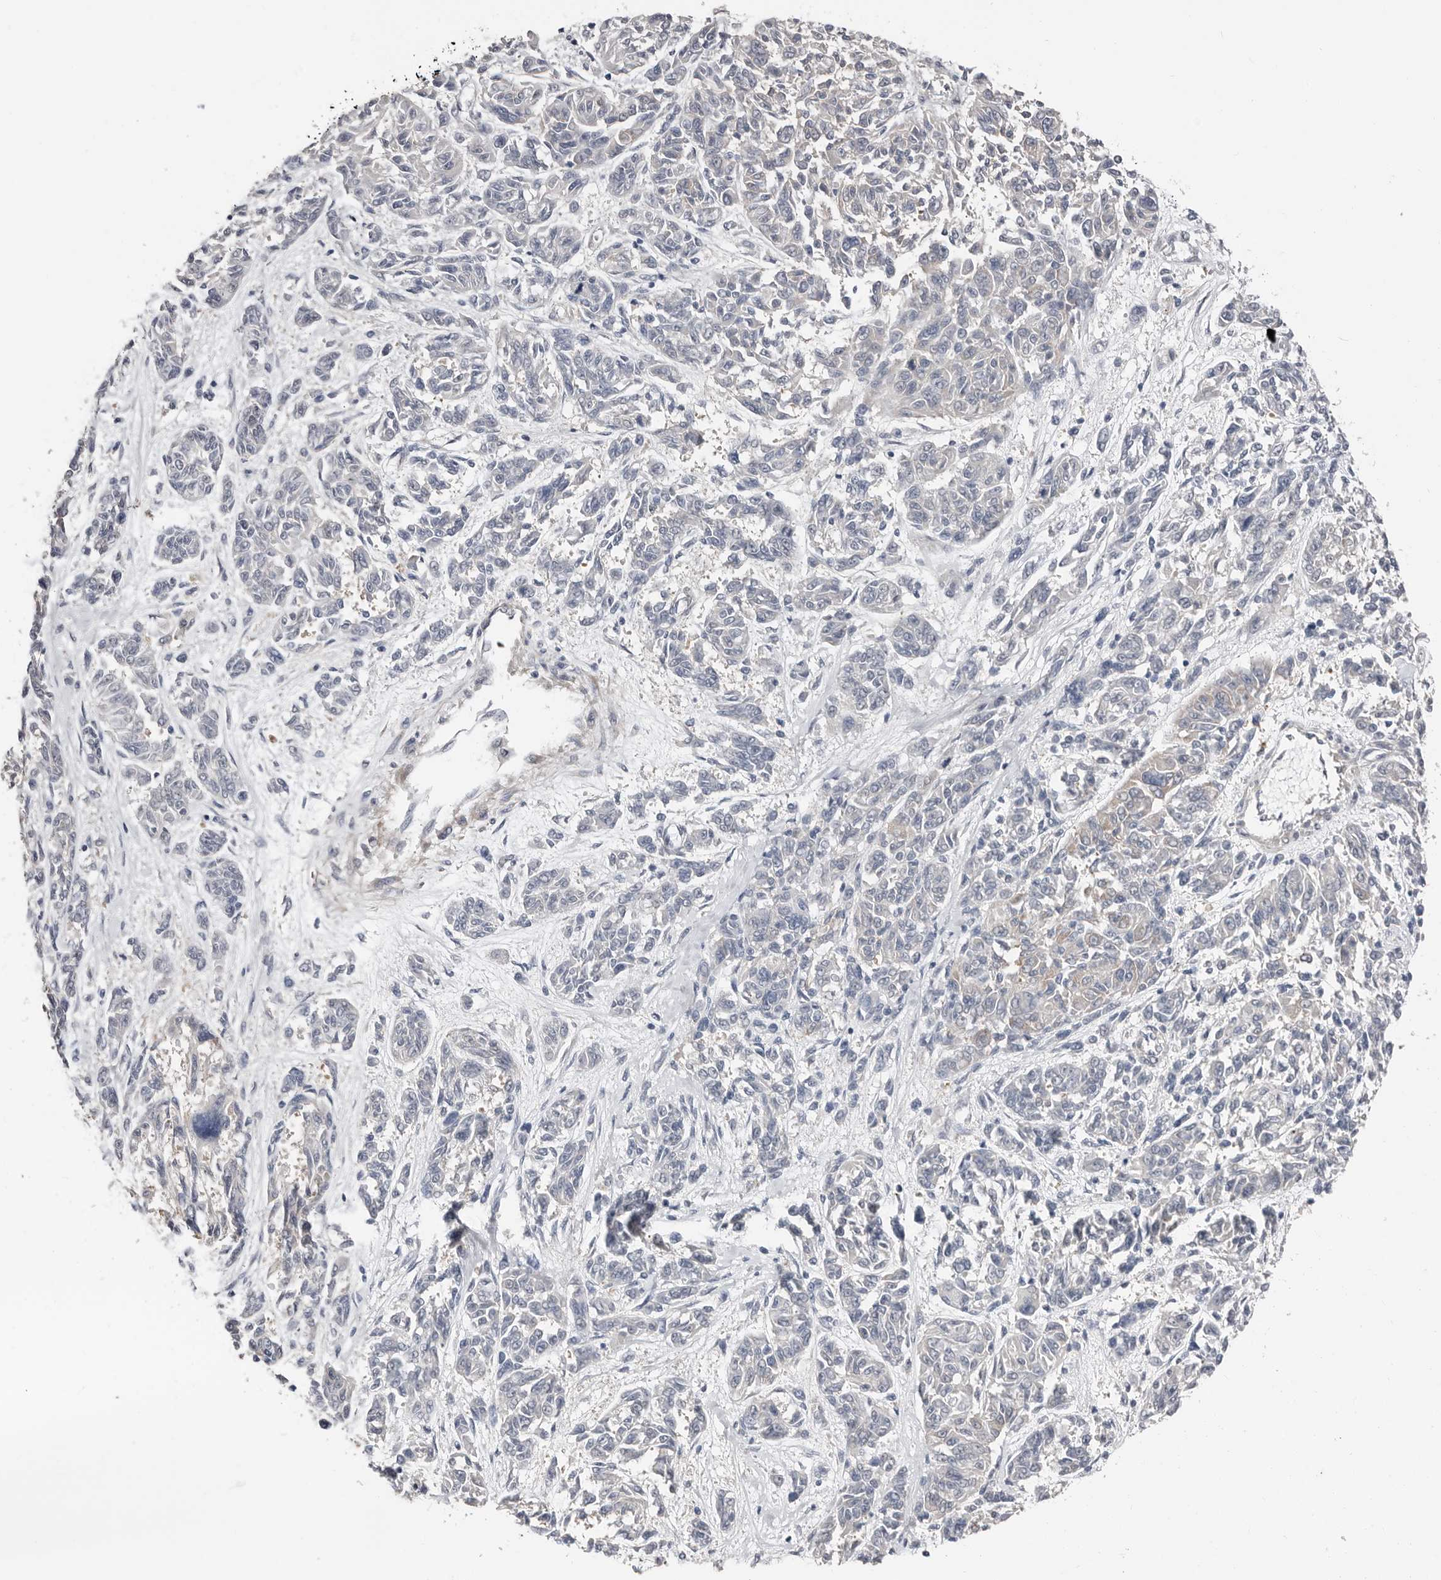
{"staining": {"intensity": "negative", "quantity": "none", "location": "none"}, "tissue": "melanoma", "cell_type": "Tumor cells", "image_type": "cancer", "snomed": [{"axis": "morphology", "description": "Malignant melanoma, NOS"}, {"axis": "topography", "description": "Skin"}], "caption": "Immunohistochemistry photomicrograph of neoplastic tissue: human malignant melanoma stained with DAB shows no significant protein staining in tumor cells. (Brightfield microscopy of DAB (3,3'-diaminobenzidine) immunohistochemistry at high magnification).", "gene": "ASRGL1", "patient": {"sex": "male", "age": 53}}